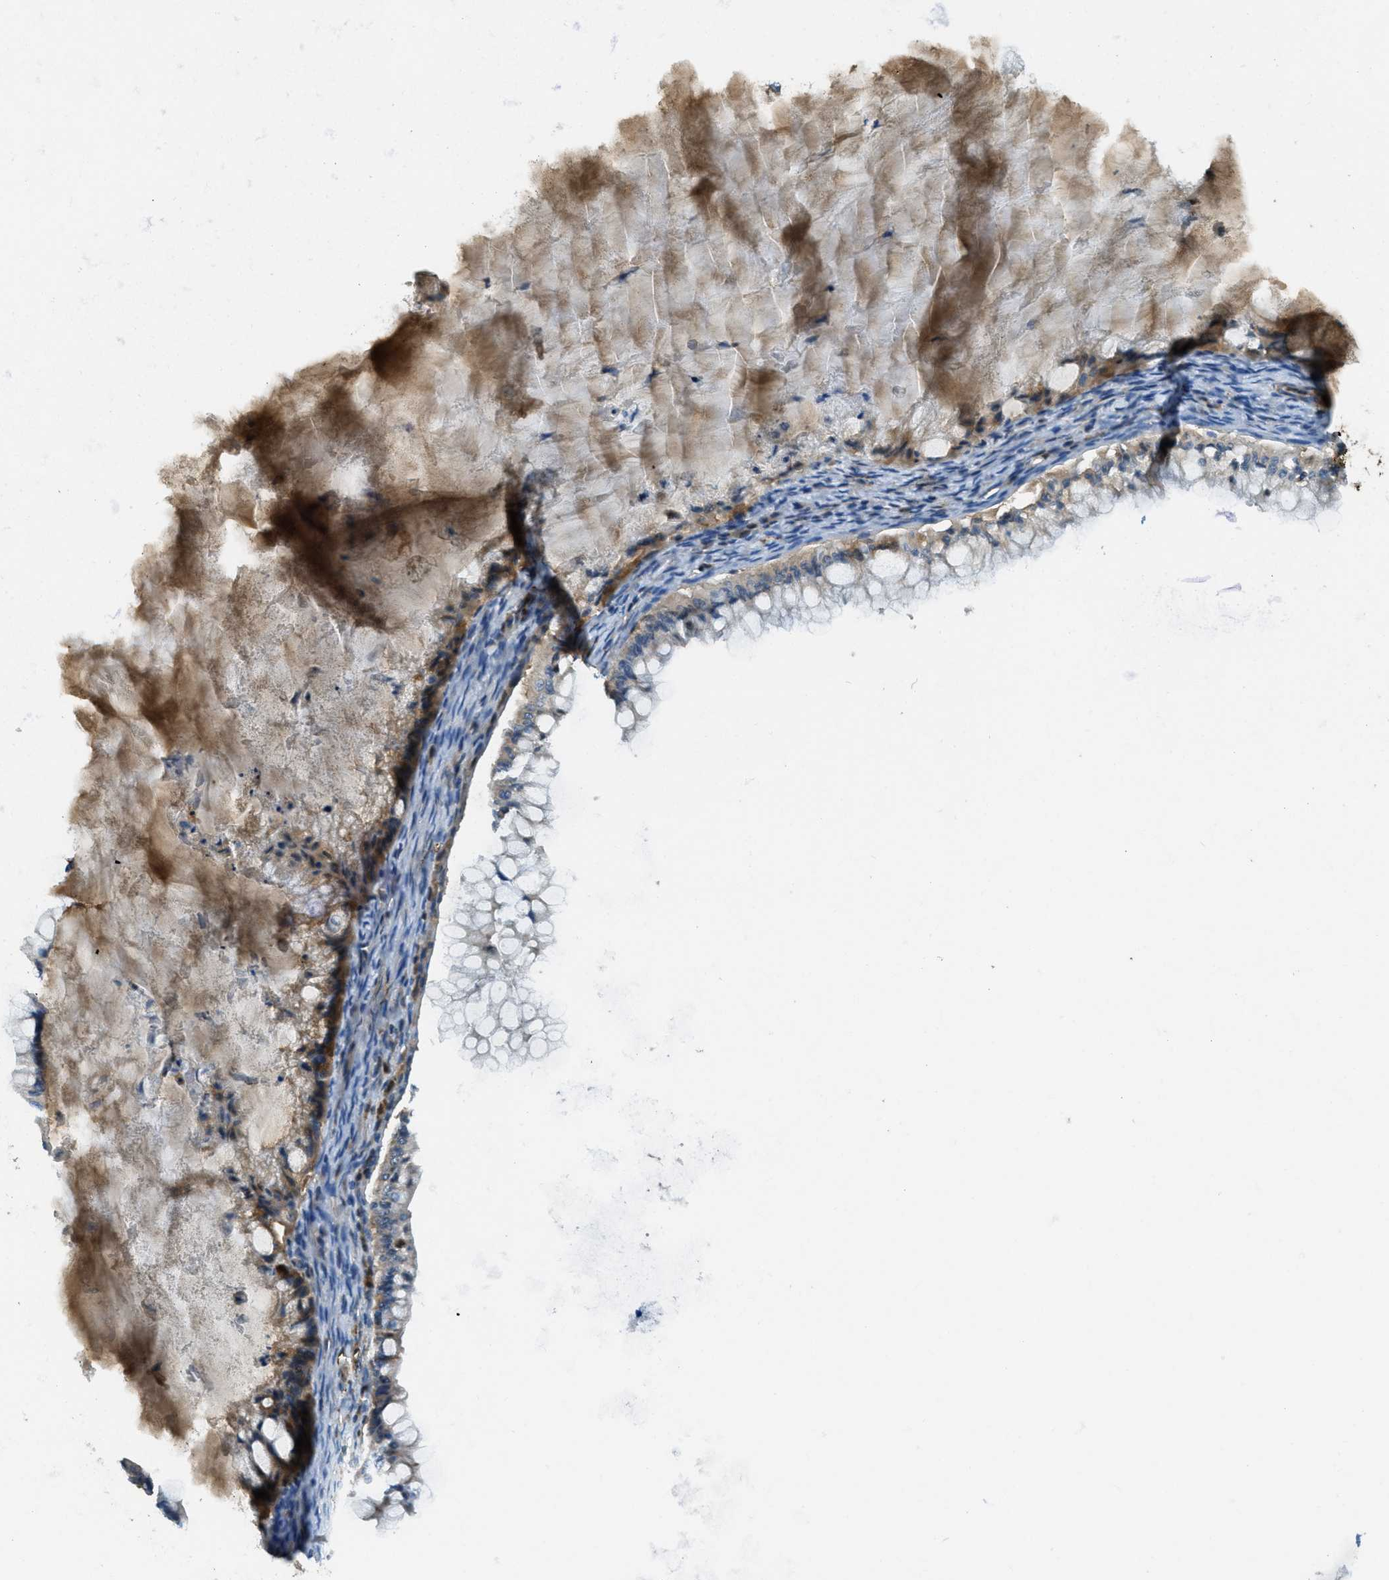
{"staining": {"intensity": "weak", "quantity": "<25%", "location": "cytoplasmic/membranous"}, "tissue": "ovarian cancer", "cell_type": "Tumor cells", "image_type": "cancer", "snomed": [{"axis": "morphology", "description": "Cystadenocarcinoma, mucinous, NOS"}, {"axis": "topography", "description": "Ovary"}], "caption": "This is an immunohistochemistry micrograph of human mucinous cystadenocarcinoma (ovarian). There is no staining in tumor cells.", "gene": "TRIM59", "patient": {"sex": "female", "age": 57}}